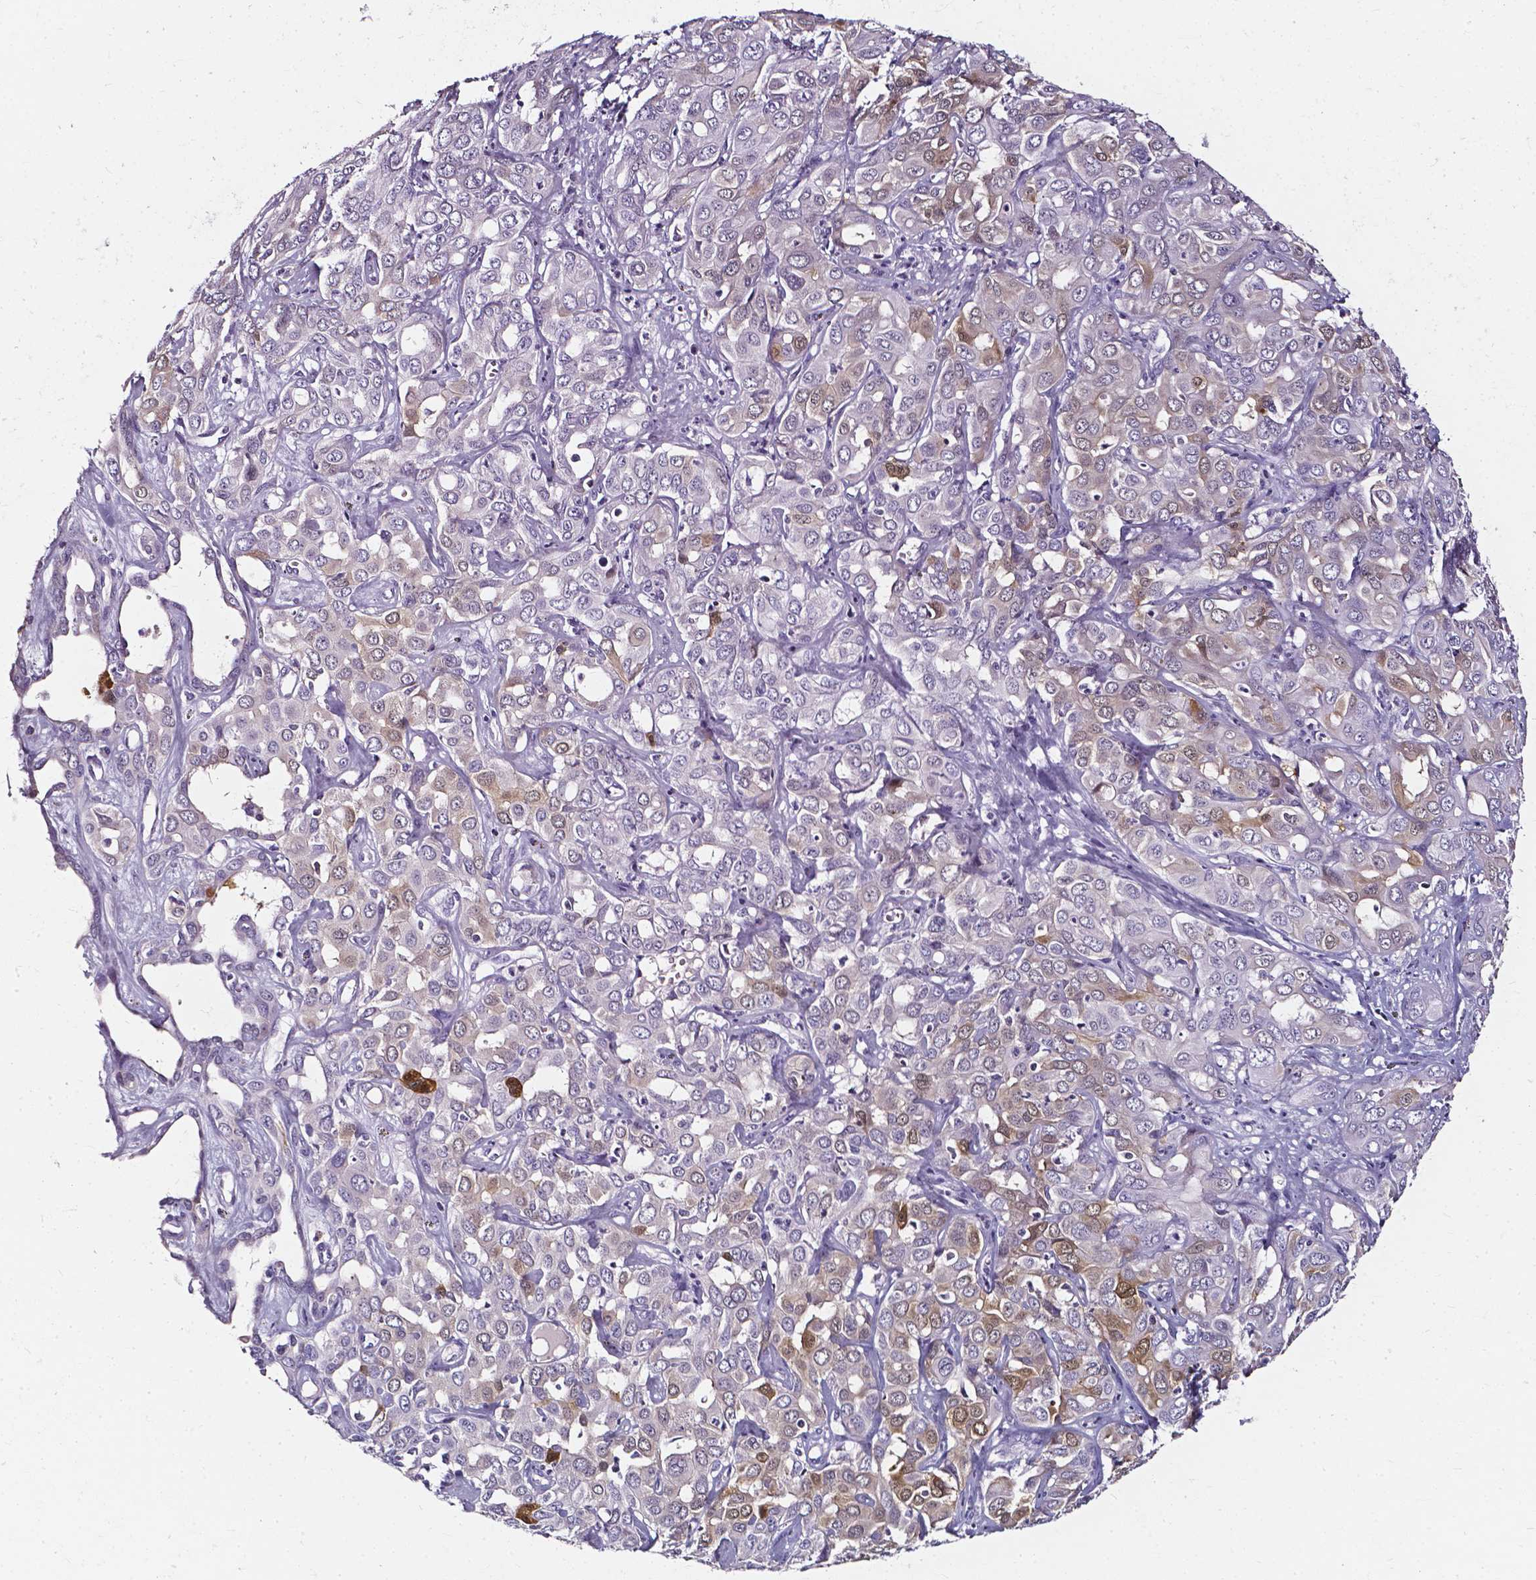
{"staining": {"intensity": "moderate", "quantity": "<25%", "location": "cytoplasmic/membranous,nuclear"}, "tissue": "liver cancer", "cell_type": "Tumor cells", "image_type": "cancer", "snomed": [{"axis": "morphology", "description": "Cholangiocarcinoma"}, {"axis": "topography", "description": "Liver"}], "caption": "This micrograph displays immunohistochemistry (IHC) staining of human liver cancer, with low moderate cytoplasmic/membranous and nuclear expression in about <25% of tumor cells.", "gene": "AKR1B10", "patient": {"sex": "female", "age": 60}}